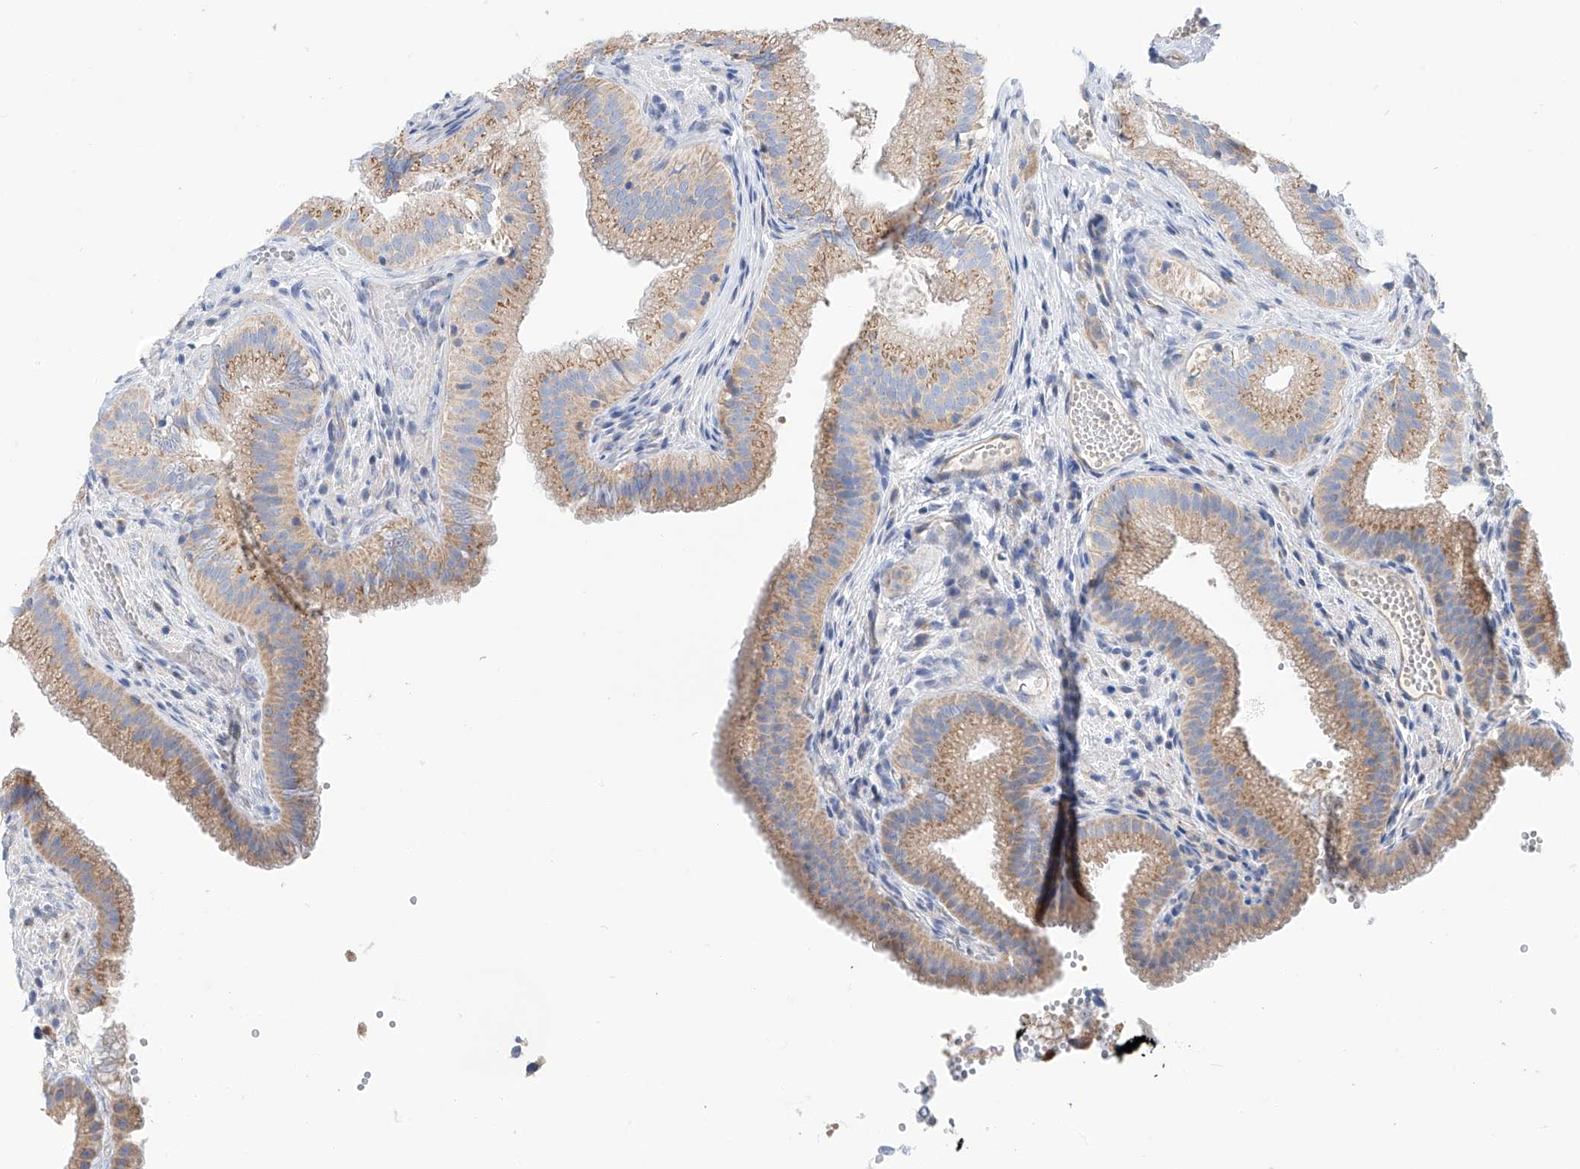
{"staining": {"intensity": "moderate", "quantity": ">75%", "location": "cytoplasmic/membranous"}, "tissue": "gallbladder", "cell_type": "Glandular cells", "image_type": "normal", "snomed": [{"axis": "morphology", "description": "Normal tissue, NOS"}, {"axis": "topography", "description": "Gallbladder"}], "caption": "Protein staining of benign gallbladder reveals moderate cytoplasmic/membranous expression in about >75% of glandular cells.", "gene": "SLC22A7", "patient": {"sex": "female", "age": 30}}